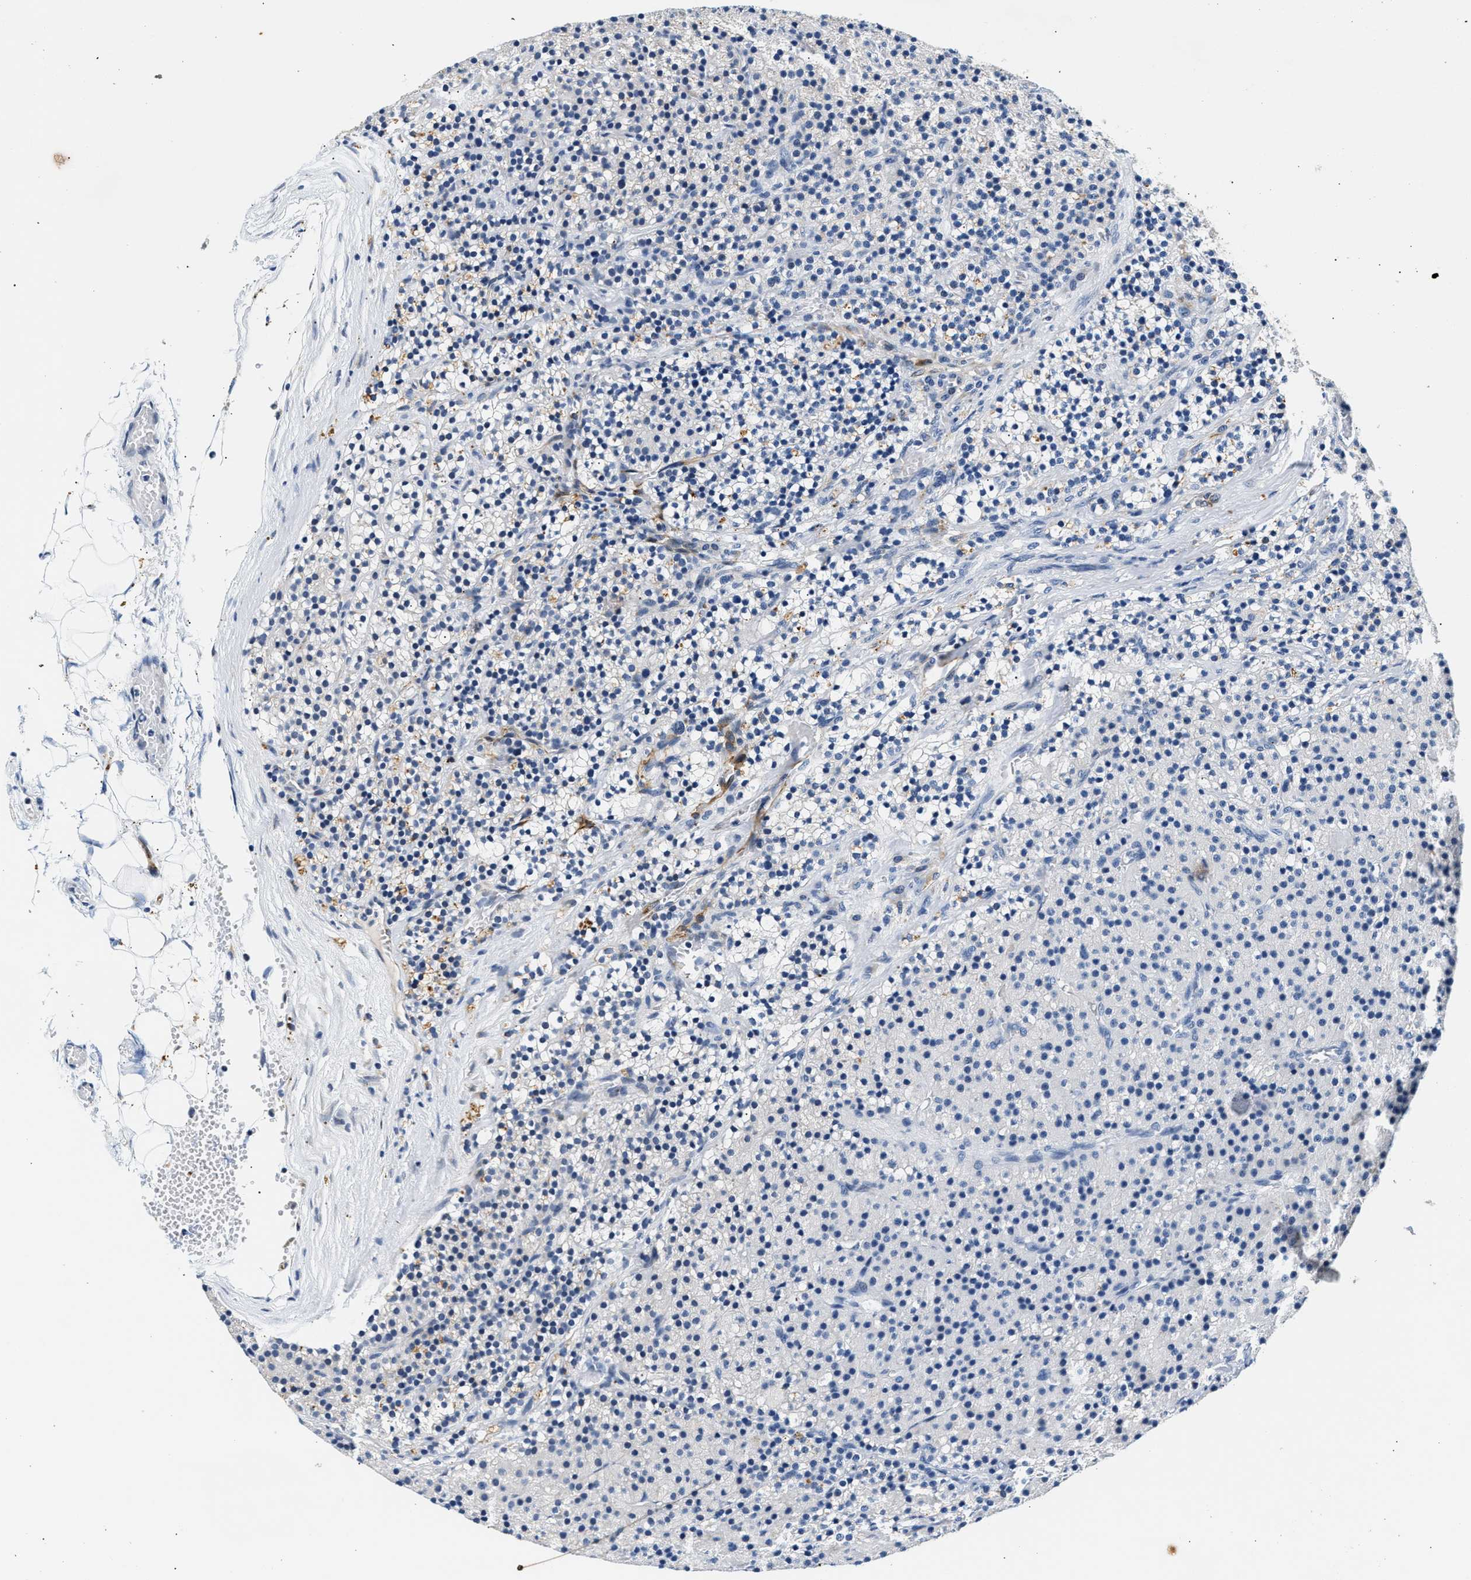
{"staining": {"intensity": "negative", "quantity": "none", "location": "none"}, "tissue": "parathyroid gland", "cell_type": "Glandular cells", "image_type": "normal", "snomed": [{"axis": "morphology", "description": "Normal tissue, NOS"}, {"axis": "morphology", "description": "Adenoma, NOS"}, {"axis": "topography", "description": "Parathyroid gland"}], "caption": "DAB (3,3'-diaminobenzidine) immunohistochemical staining of benign parathyroid gland reveals no significant expression in glandular cells.", "gene": "MED22", "patient": {"sex": "male", "age": 75}}